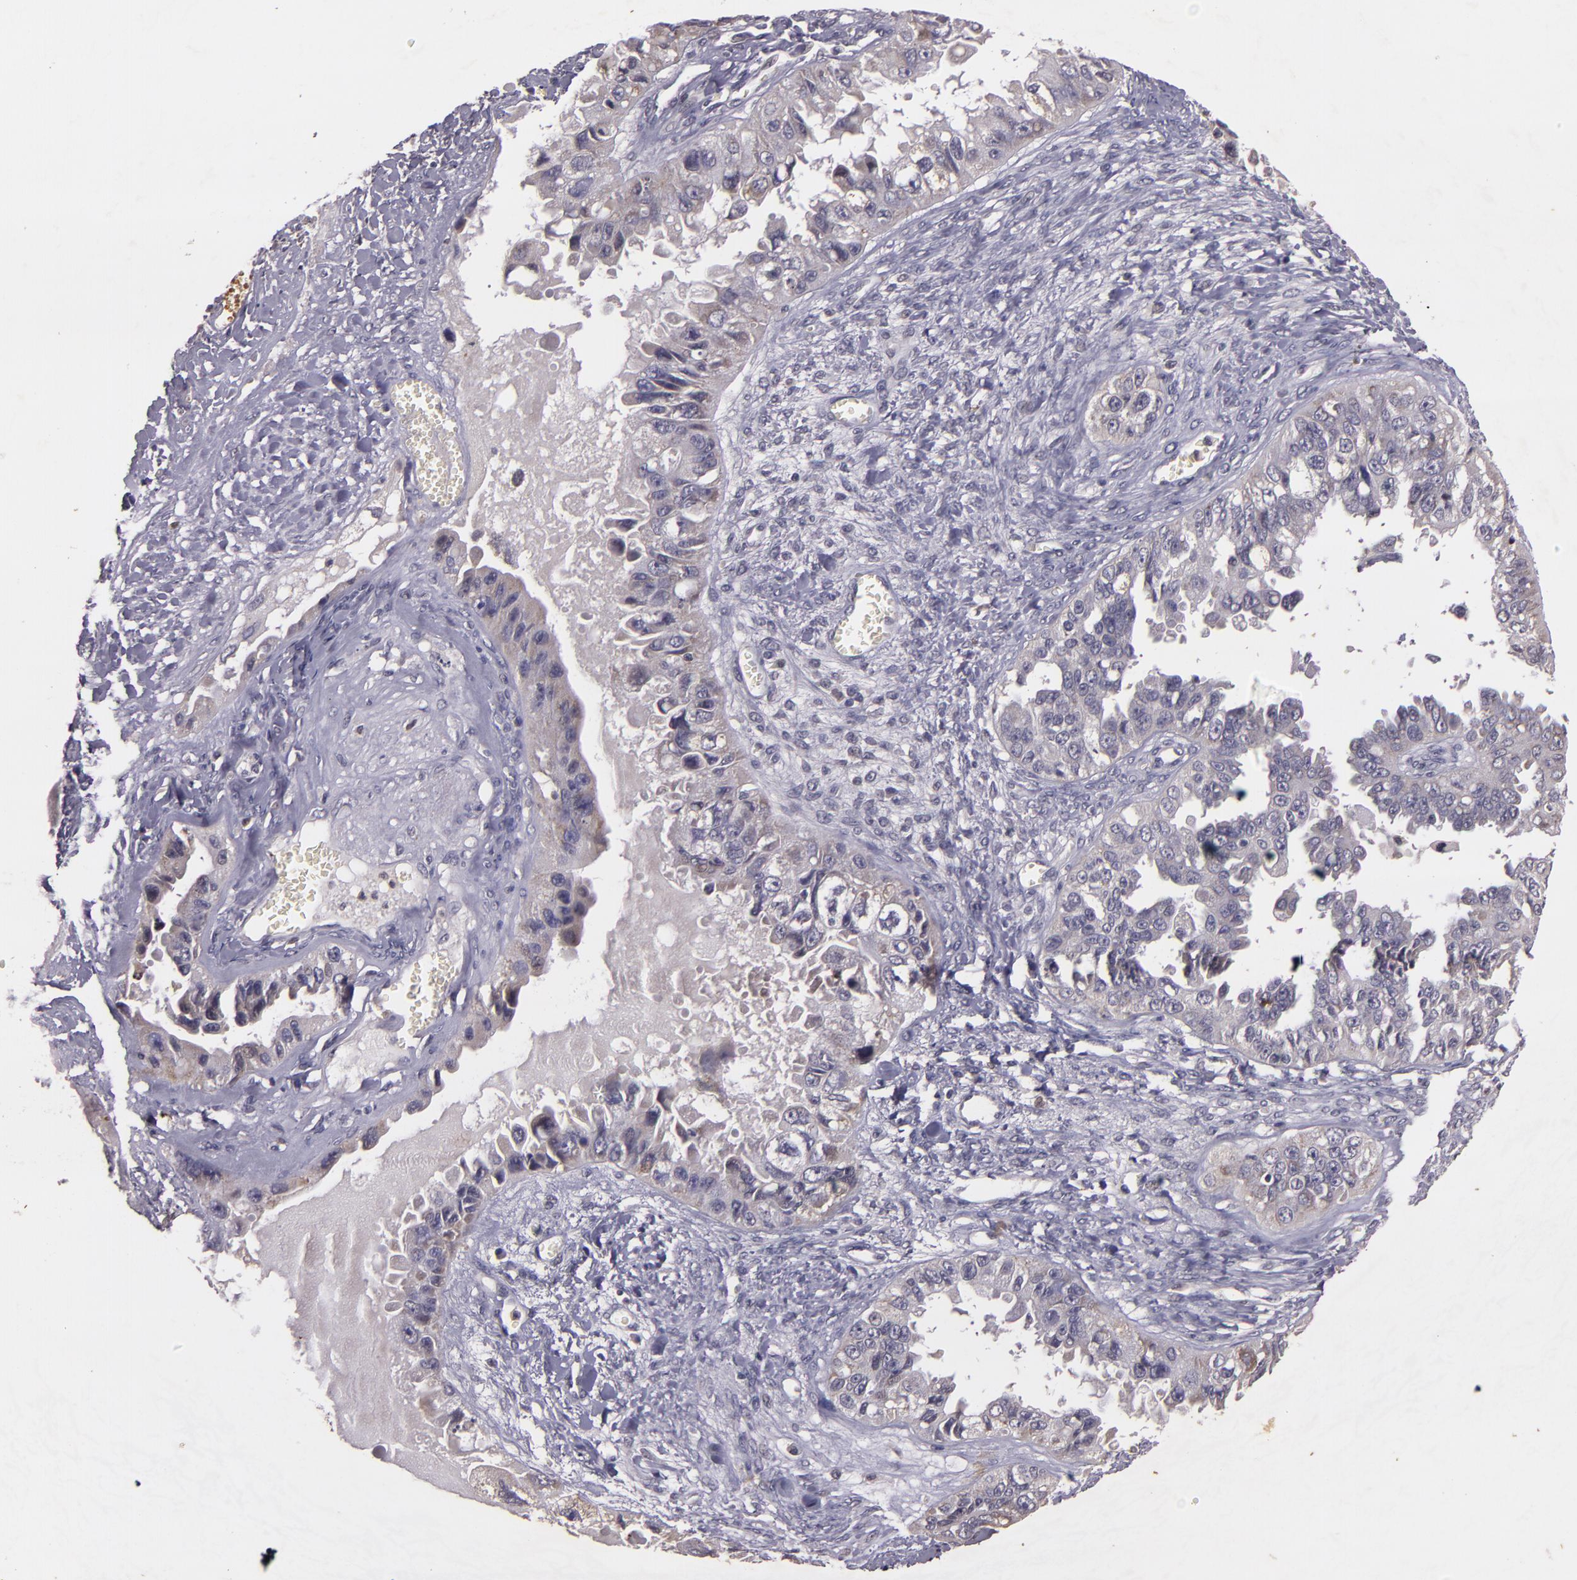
{"staining": {"intensity": "negative", "quantity": "none", "location": "none"}, "tissue": "ovarian cancer", "cell_type": "Tumor cells", "image_type": "cancer", "snomed": [{"axis": "morphology", "description": "Carcinoma, endometroid"}, {"axis": "topography", "description": "Ovary"}], "caption": "The histopathology image shows no significant positivity in tumor cells of endometroid carcinoma (ovarian). (Brightfield microscopy of DAB (3,3'-diaminobenzidine) IHC at high magnification).", "gene": "TFF1", "patient": {"sex": "female", "age": 85}}